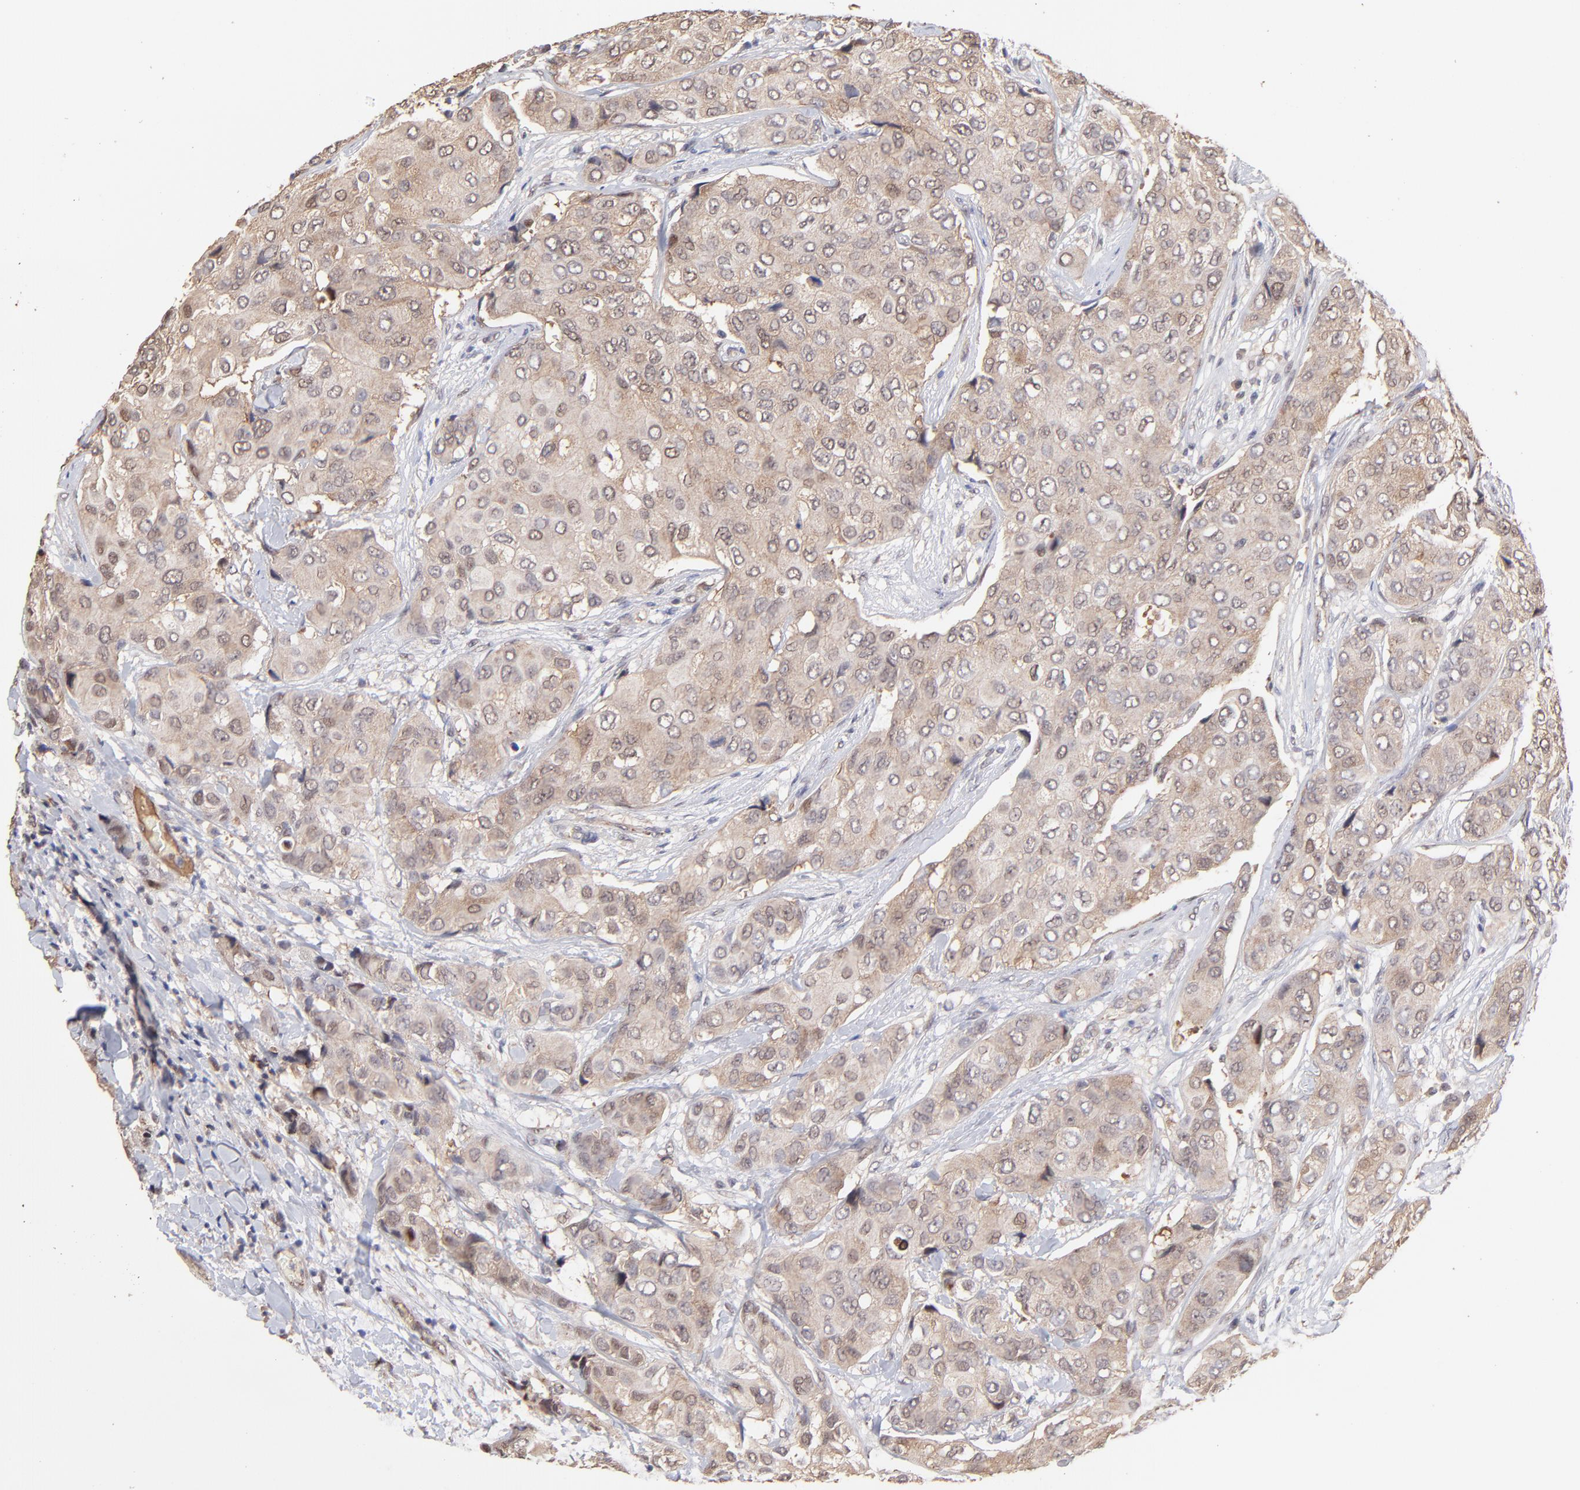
{"staining": {"intensity": "weak", "quantity": "<25%", "location": "cytoplasmic/membranous,nuclear"}, "tissue": "breast cancer", "cell_type": "Tumor cells", "image_type": "cancer", "snomed": [{"axis": "morphology", "description": "Duct carcinoma"}, {"axis": "topography", "description": "Breast"}], "caption": "DAB immunohistochemical staining of human breast cancer displays no significant positivity in tumor cells.", "gene": "PSMD14", "patient": {"sex": "female", "age": 68}}